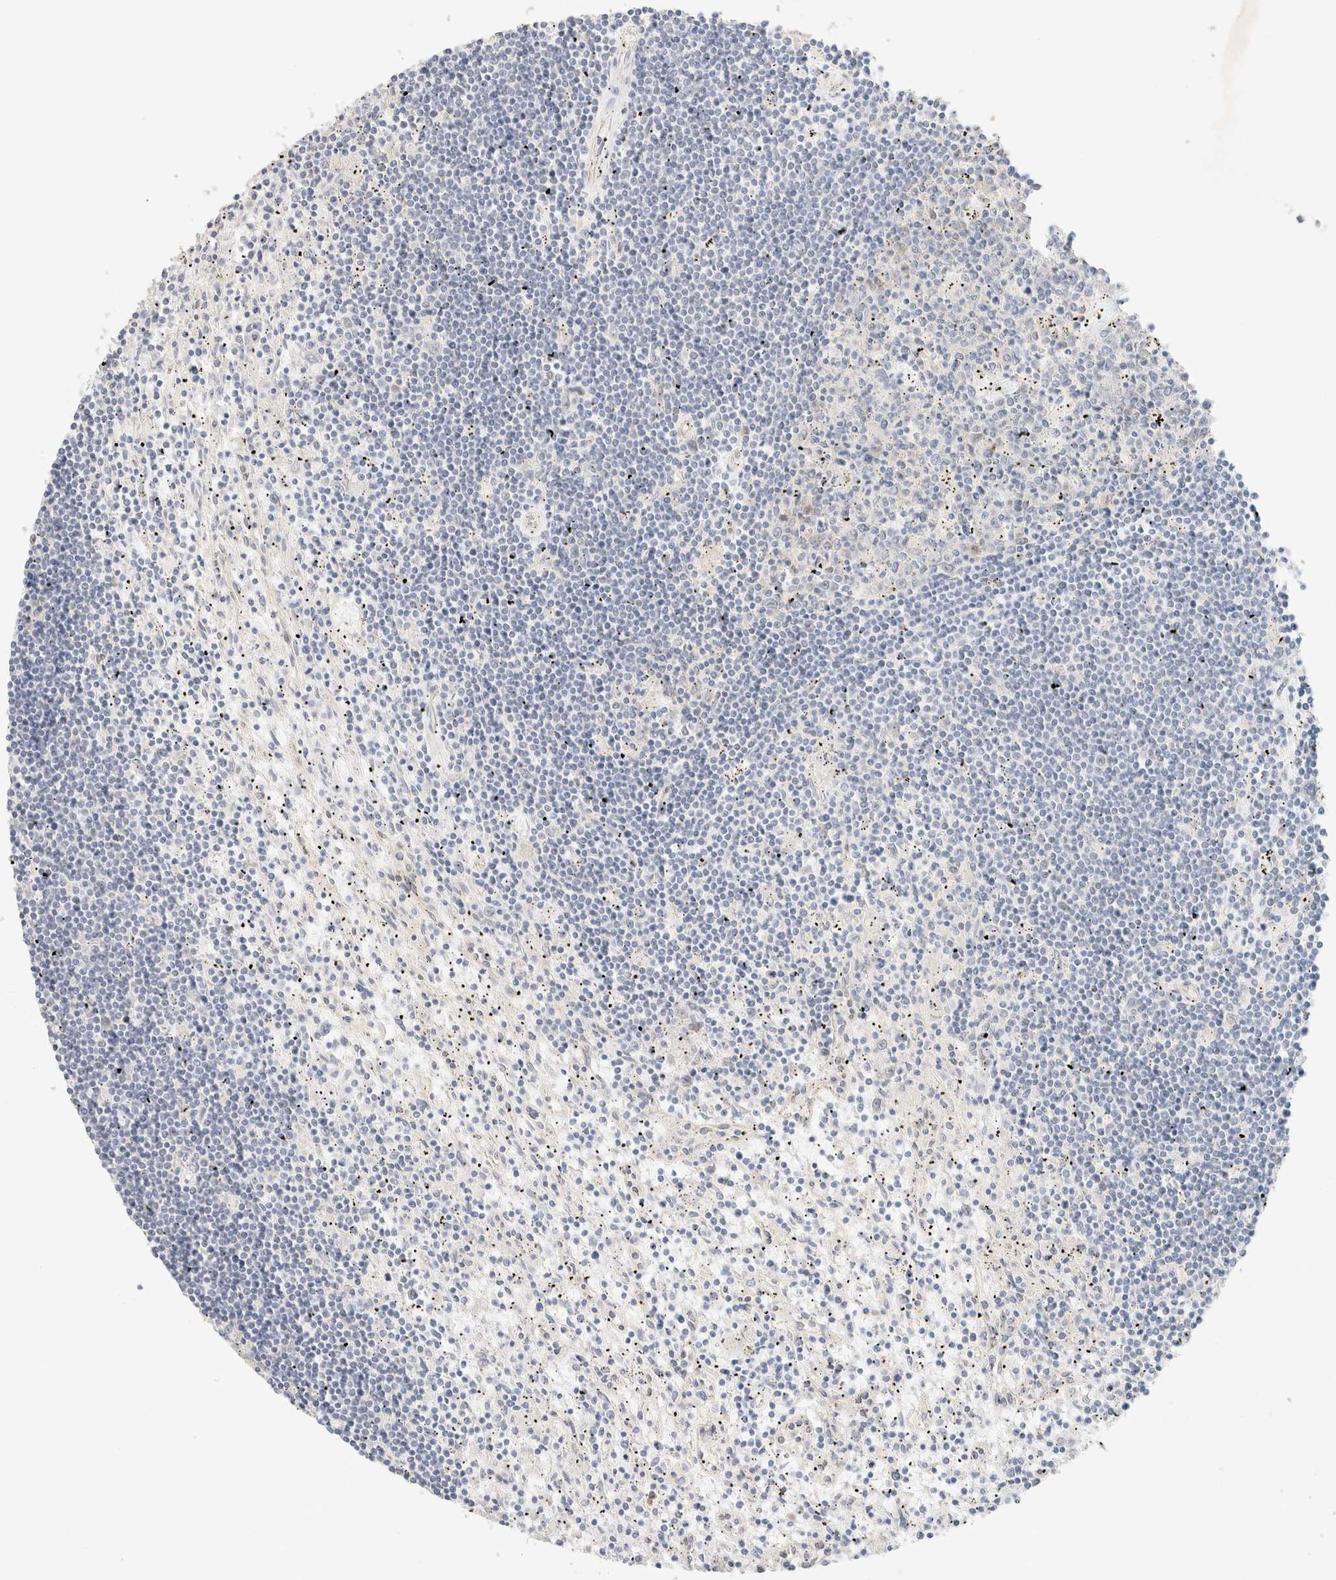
{"staining": {"intensity": "negative", "quantity": "none", "location": "none"}, "tissue": "lymphoma", "cell_type": "Tumor cells", "image_type": "cancer", "snomed": [{"axis": "morphology", "description": "Malignant lymphoma, non-Hodgkin's type, Low grade"}, {"axis": "topography", "description": "Spleen"}], "caption": "The image displays no significant positivity in tumor cells of lymphoma. (DAB IHC visualized using brightfield microscopy, high magnification).", "gene": "CSNK1E", "patient": {"sex": "male", "age": 76}}